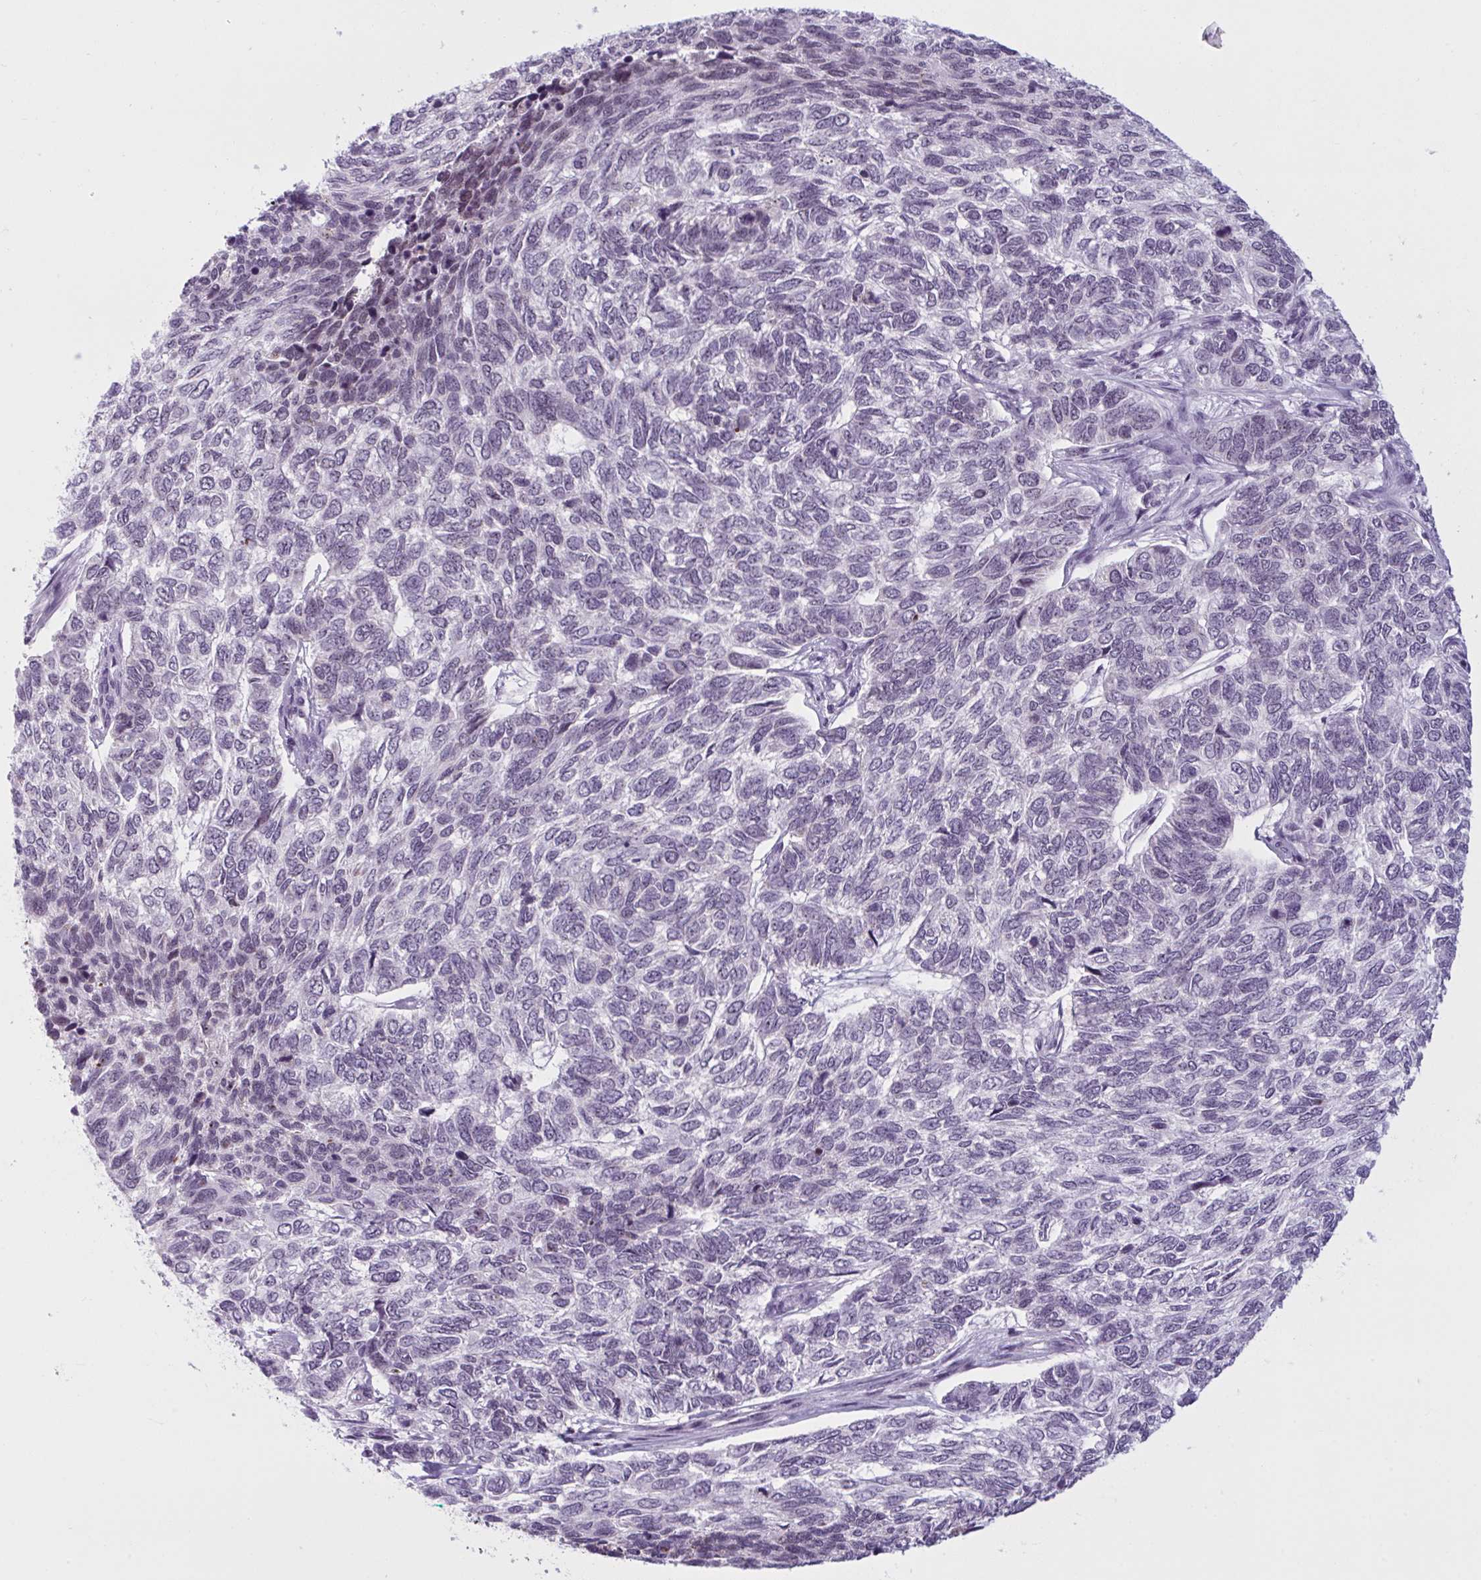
{"staining": {"intensity": "negative", "quantity": "none", "location": "none"}, "tissue": "skin cancer", "cell_type": "Tumor cells", "image_type": "cancer", "snomed": [{"axis": "morphology", "description": "Basal cell carcinoma"}, {"axis": "topography", "description": "Skin"}], "caption": "DAB (3,3'-diaminobenzidine) immunohistochemical staining of skin basal cell carcinoma exhibits no significant expression in tumor cells.", "gene": "TGM6", "patient": {"sex": "female", "age": 65}}